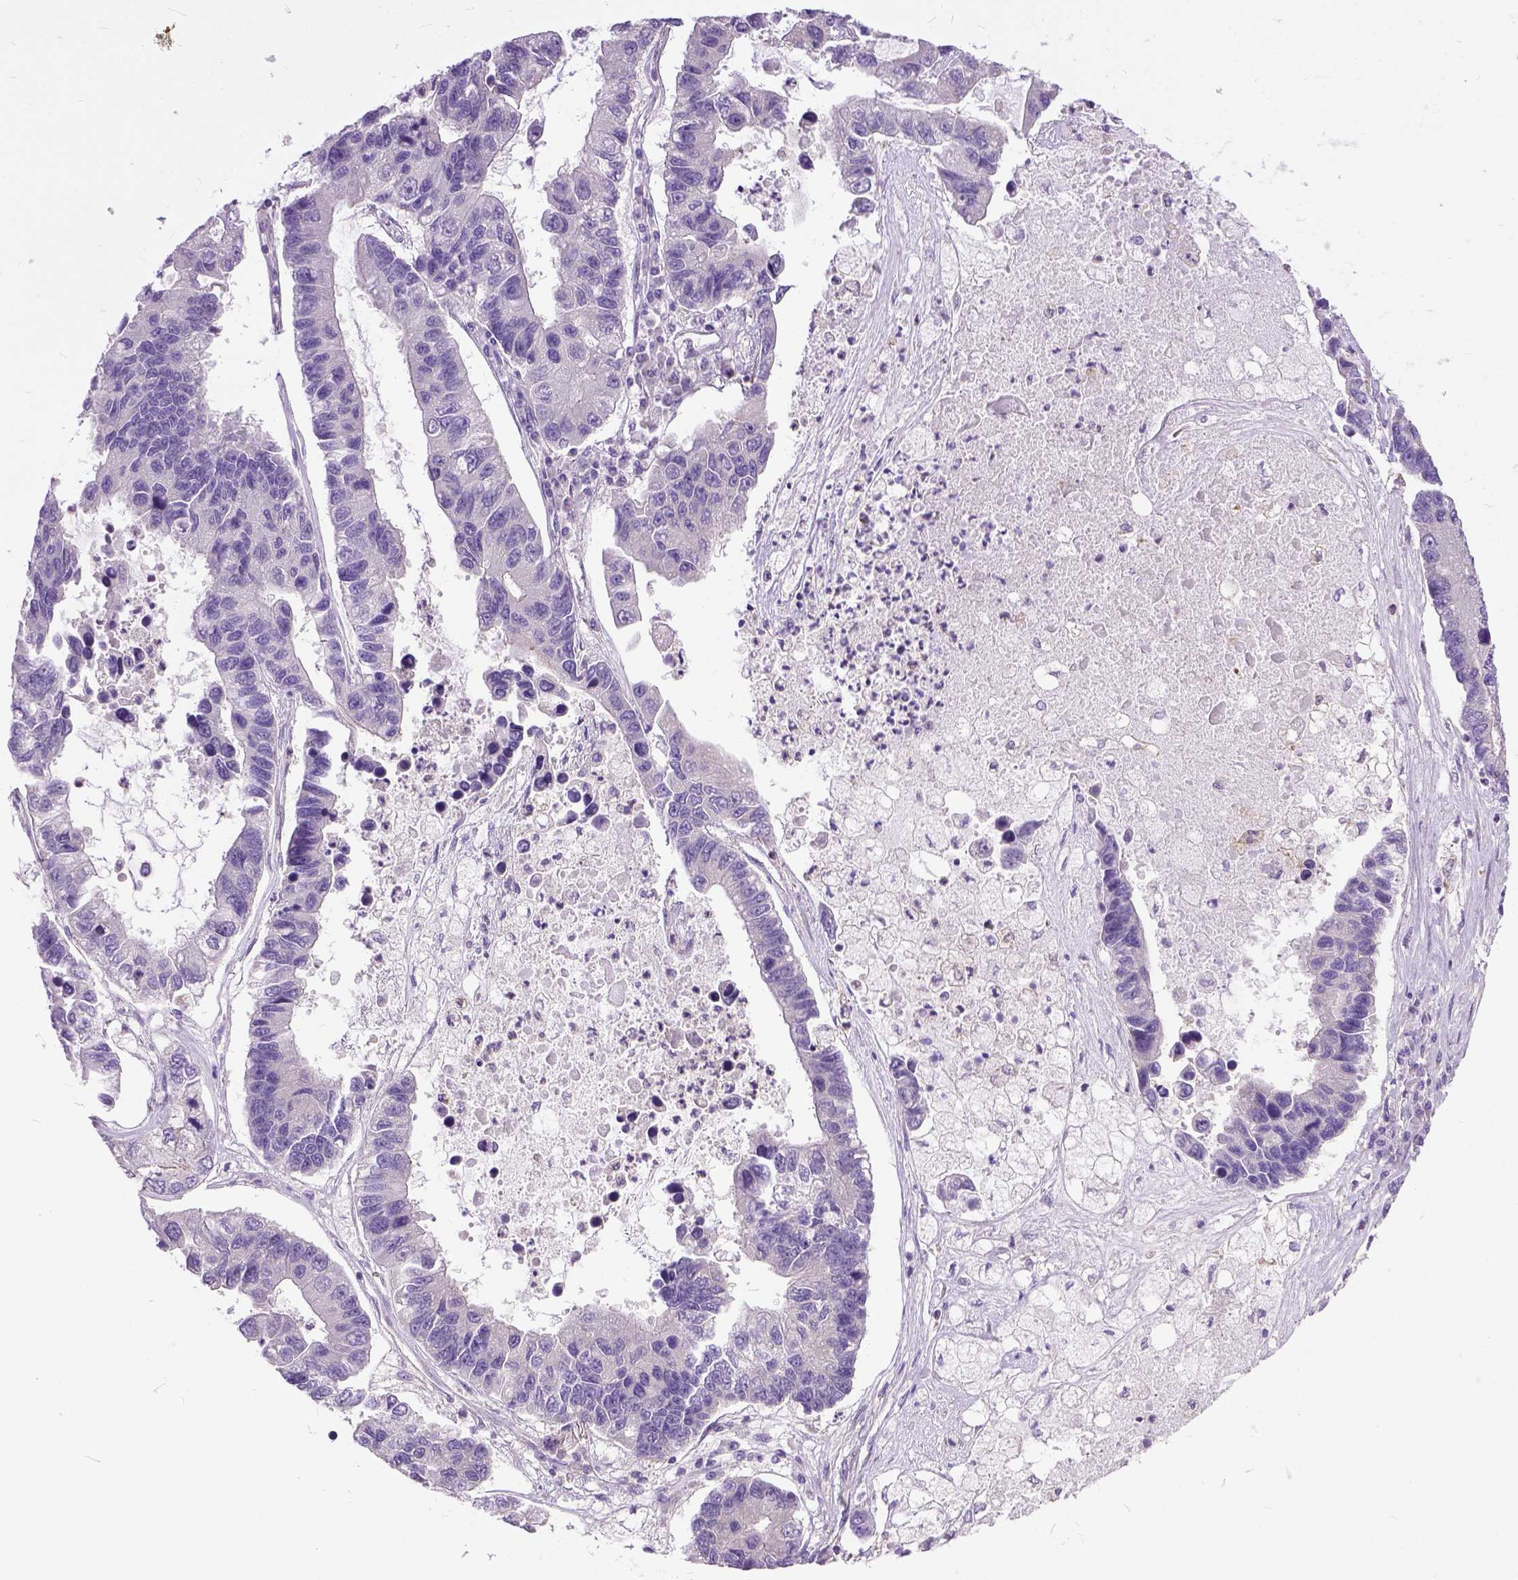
{"staining": {"intensity": "negative", "quantity": "none", "location": "none"}, "tissue": "lung cancer", "cell_type": "Tumor cells", "image_type": "cancer", "snomed": [{"axis": "morphology", "description": "Adenocarcinoma, NOS"}, {"axis": "topography", "description": "Bronchus"}, {"axis": "topography", "description": "Lung"}], "caption": "A micrograph of human lung adenocarcinoma is negative for staining in tumor cells.", "gene": "BANF2", "patient": {"sex": "female", "age": 51}}